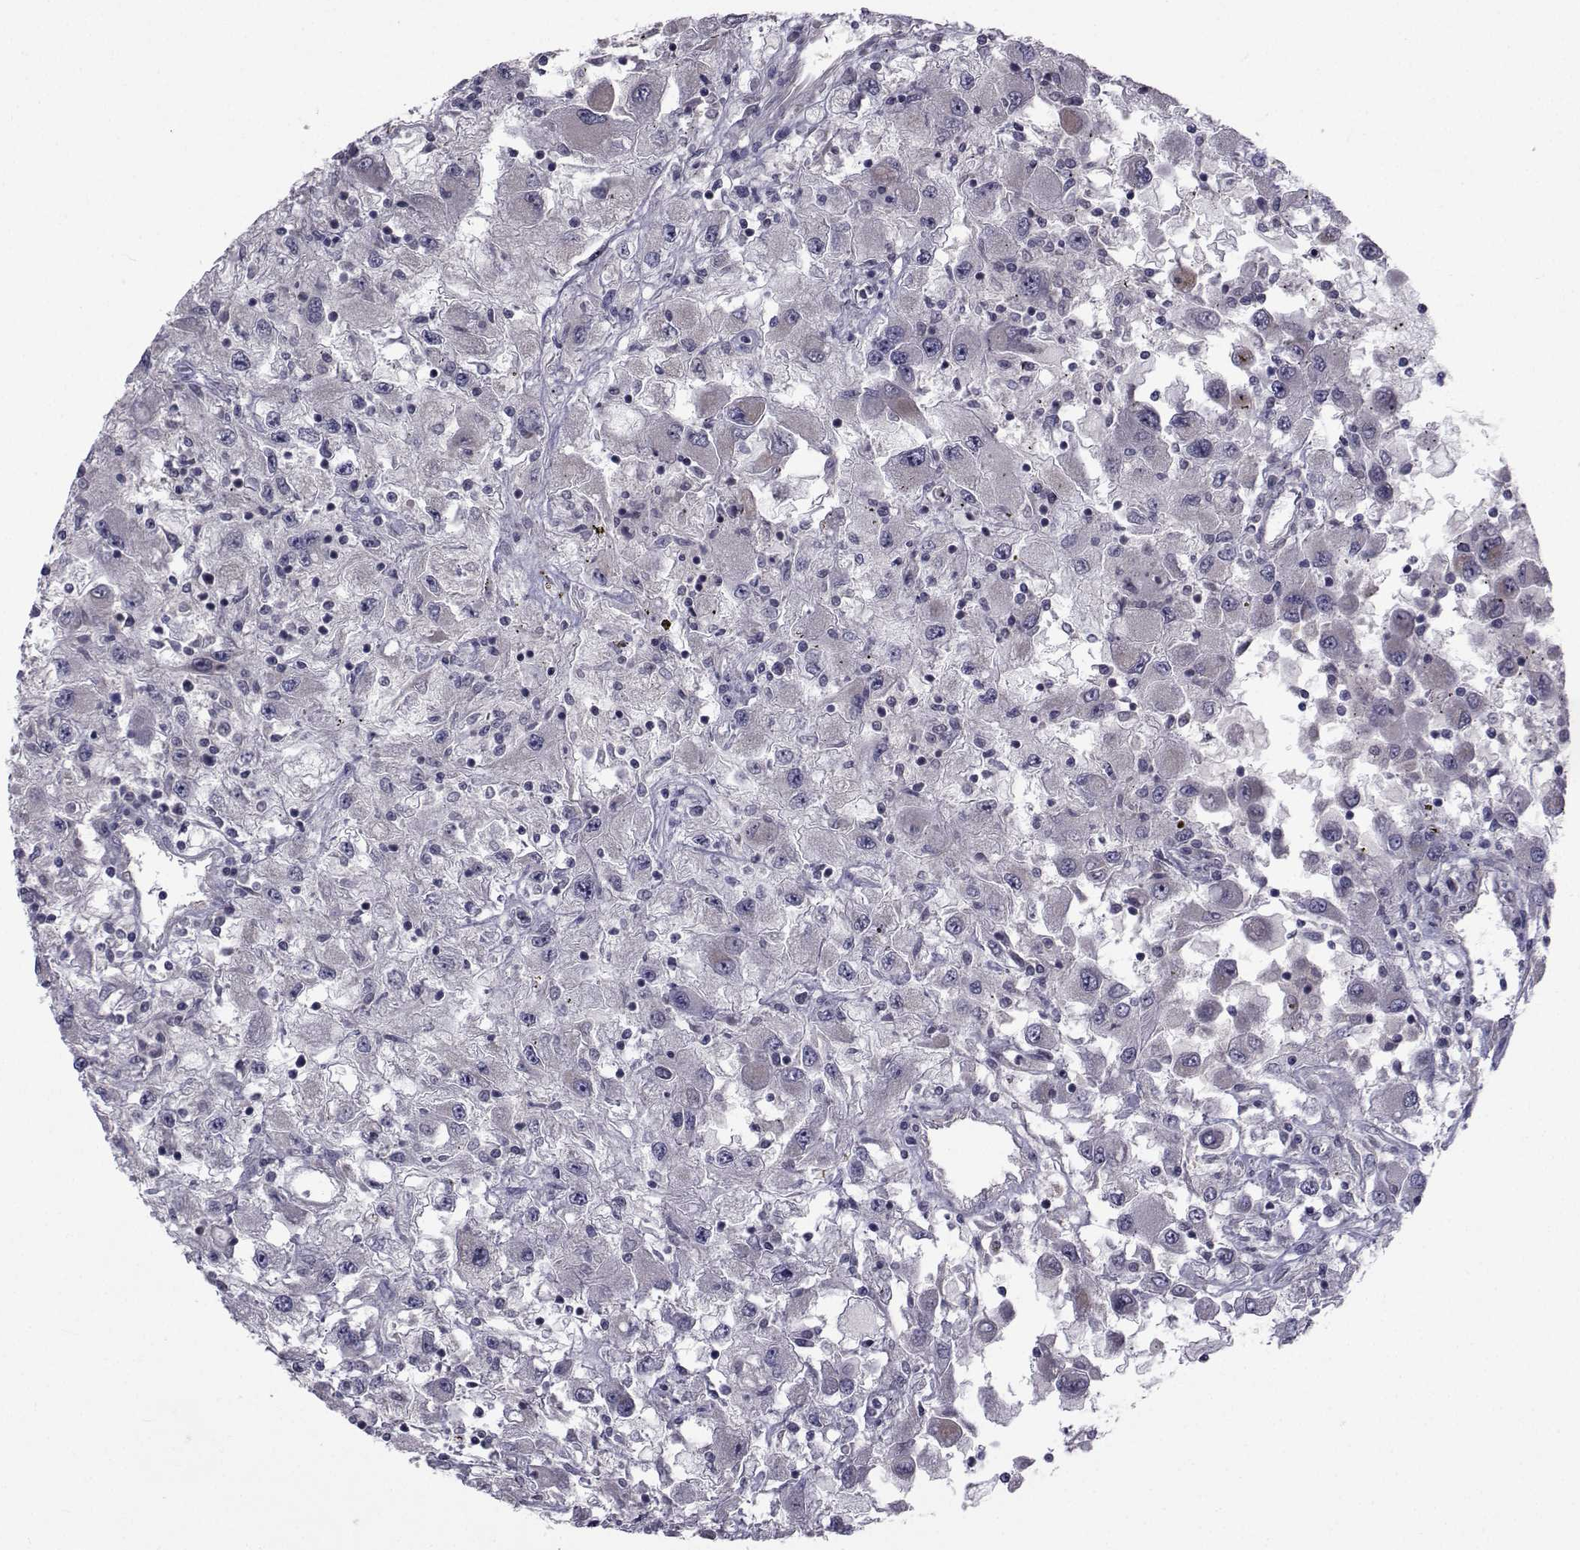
{"staining": {"intensity": "negative", "quantity": "none", "location": "none"}, "tissue": "renal cancer", "cell_type": "Tumor cells", "image_type": "cancer", "snomed": [{"axis": "morphology", "description": "Adenocarcinoma, NOS"}, {"axis": "topography", "description": "Kidney"}], "caption": "An IHC image of adenocarcinoma (renal) is shown. There is no staining in tumor cells of adenocarcinoma (renal).", "gene": "CFAP74", "patient": {"sex": "female", "age": 67}}